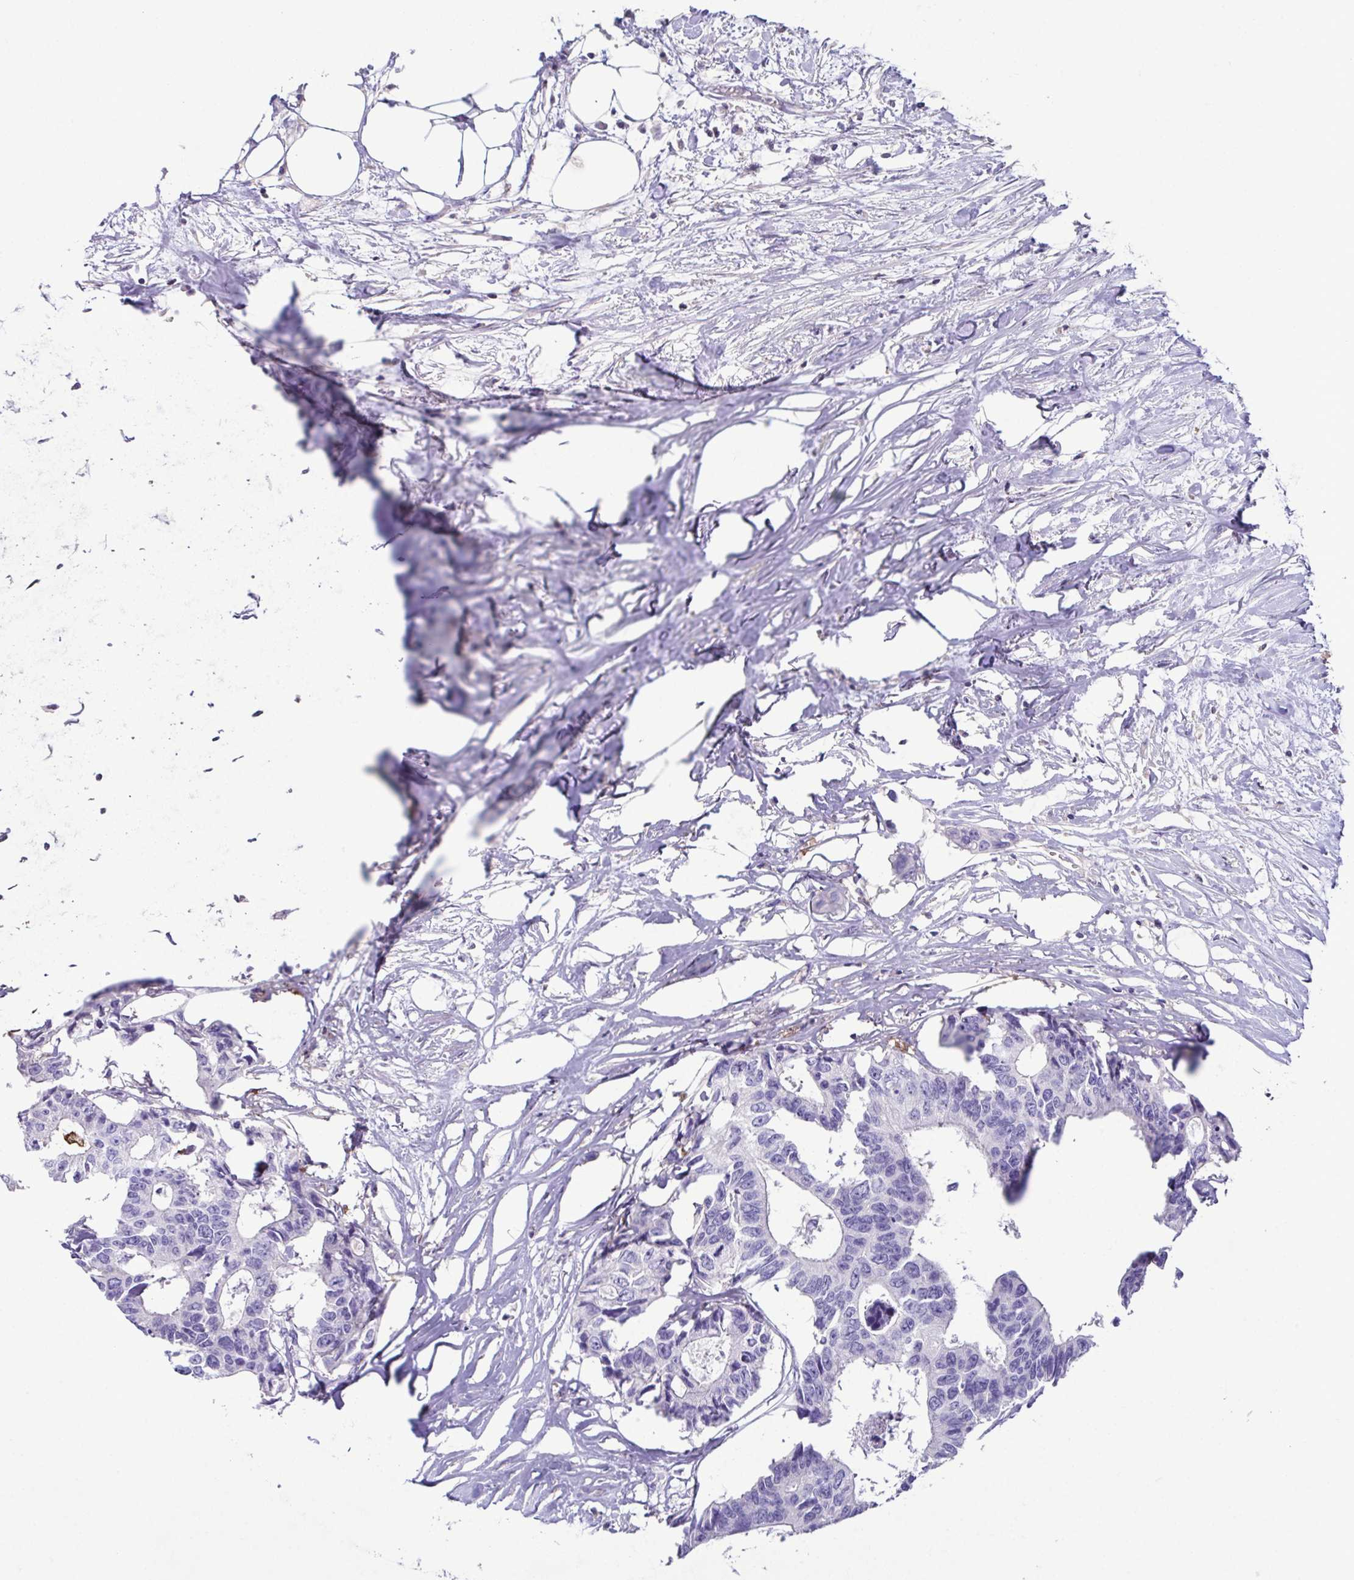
{"staining": {"intensity": "negative", "quantity": "none", "location": "none"}, "tissue": "colorectal cancer", "cell_type": "Tumor cells", "image_type": "cancer", "snomed": [{"axis": "morphology", "description": "Adenocarcinoma, NOS"}, {"axis": "topography", "description": "Rectum"}], "caption": "Image shows no significant protein staining in tumor cells of adenocarcinoma (colorectal).", "gene": "MARCO", "patient": {"sex": "male", "age": 57}}